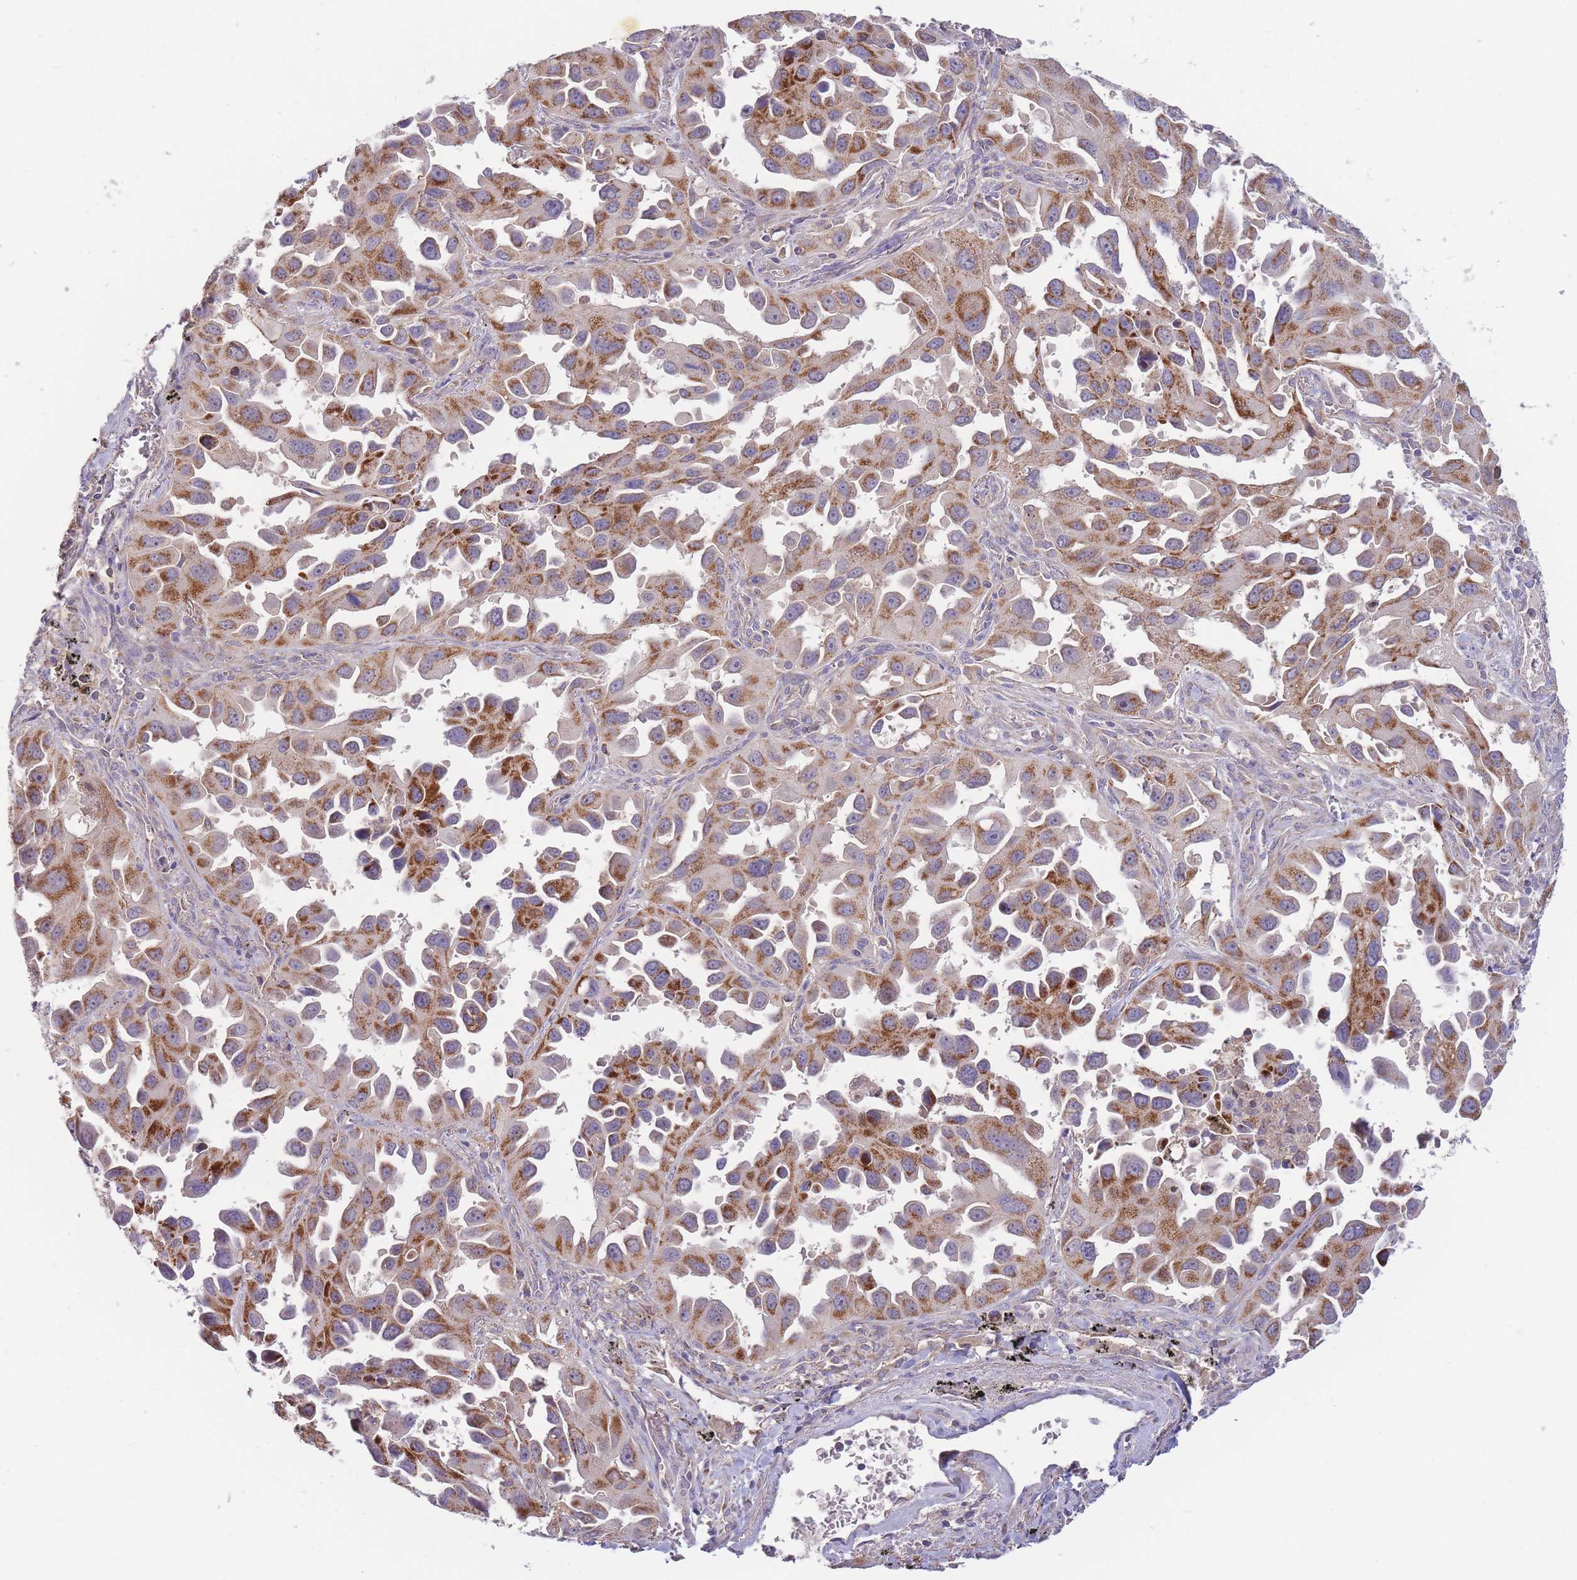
{"staining": {"intensity": "moderate", "quantity": ">75%", "location": "cytoplasmic/membranous"}, "tissue": "lung cancer", "cell_type": "Tumor cells", "image_type": "cancer", "snomed": [{"axis": "morphology", "description": "Adenocarcinoma, NOS"}, {"axis": "topography", "description": "Lung"}], "caption": "Protein positivity by immunohistochemistry demonstrates moderate cytoplasmic/membranous expression in about >75% of tumor cells in lung adenocarcinoma.", "gene": "SLC25A42", "patient": {"sex": "male", "age": 66}}